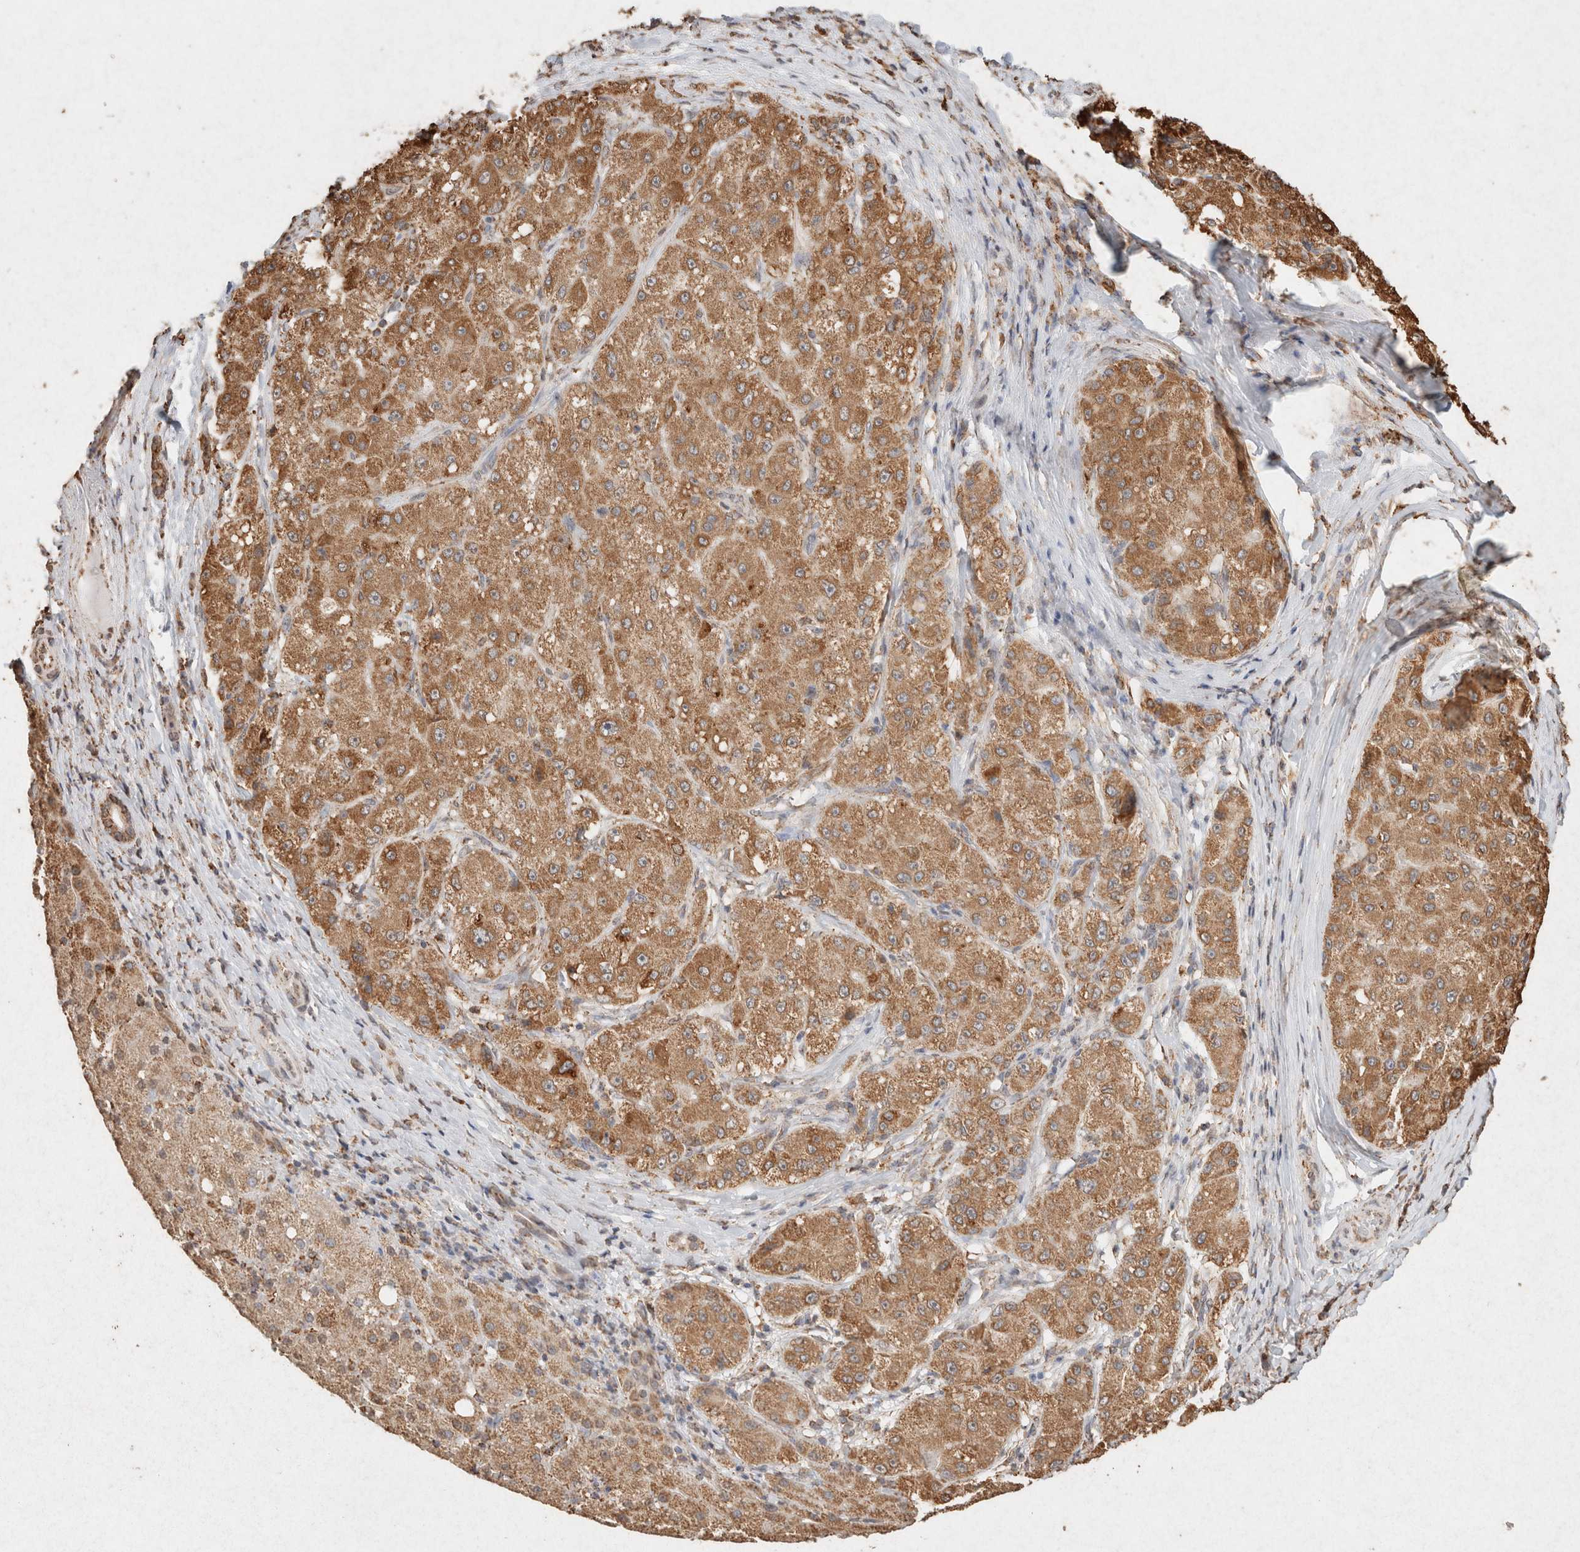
{"staining": {"intensity": "moderate", "quantity": ">75%", "location": "cytoplasmic/membranous"}, "tissue": "liver cancer", "cell_type": "Tumor cells", "image_type": "cancer", "snomed": [{"axis": "morphology", "description": "Carcinoma, Hepatocellular, NOS"}, {"axis": "topography", "description": "Liver"}], "caption": "Liver cancer stained with a protein marker demonstrates moderate staining in tumor cells.", "gene": "SDC2", "patient": {"sex": "male", "age": 80}}